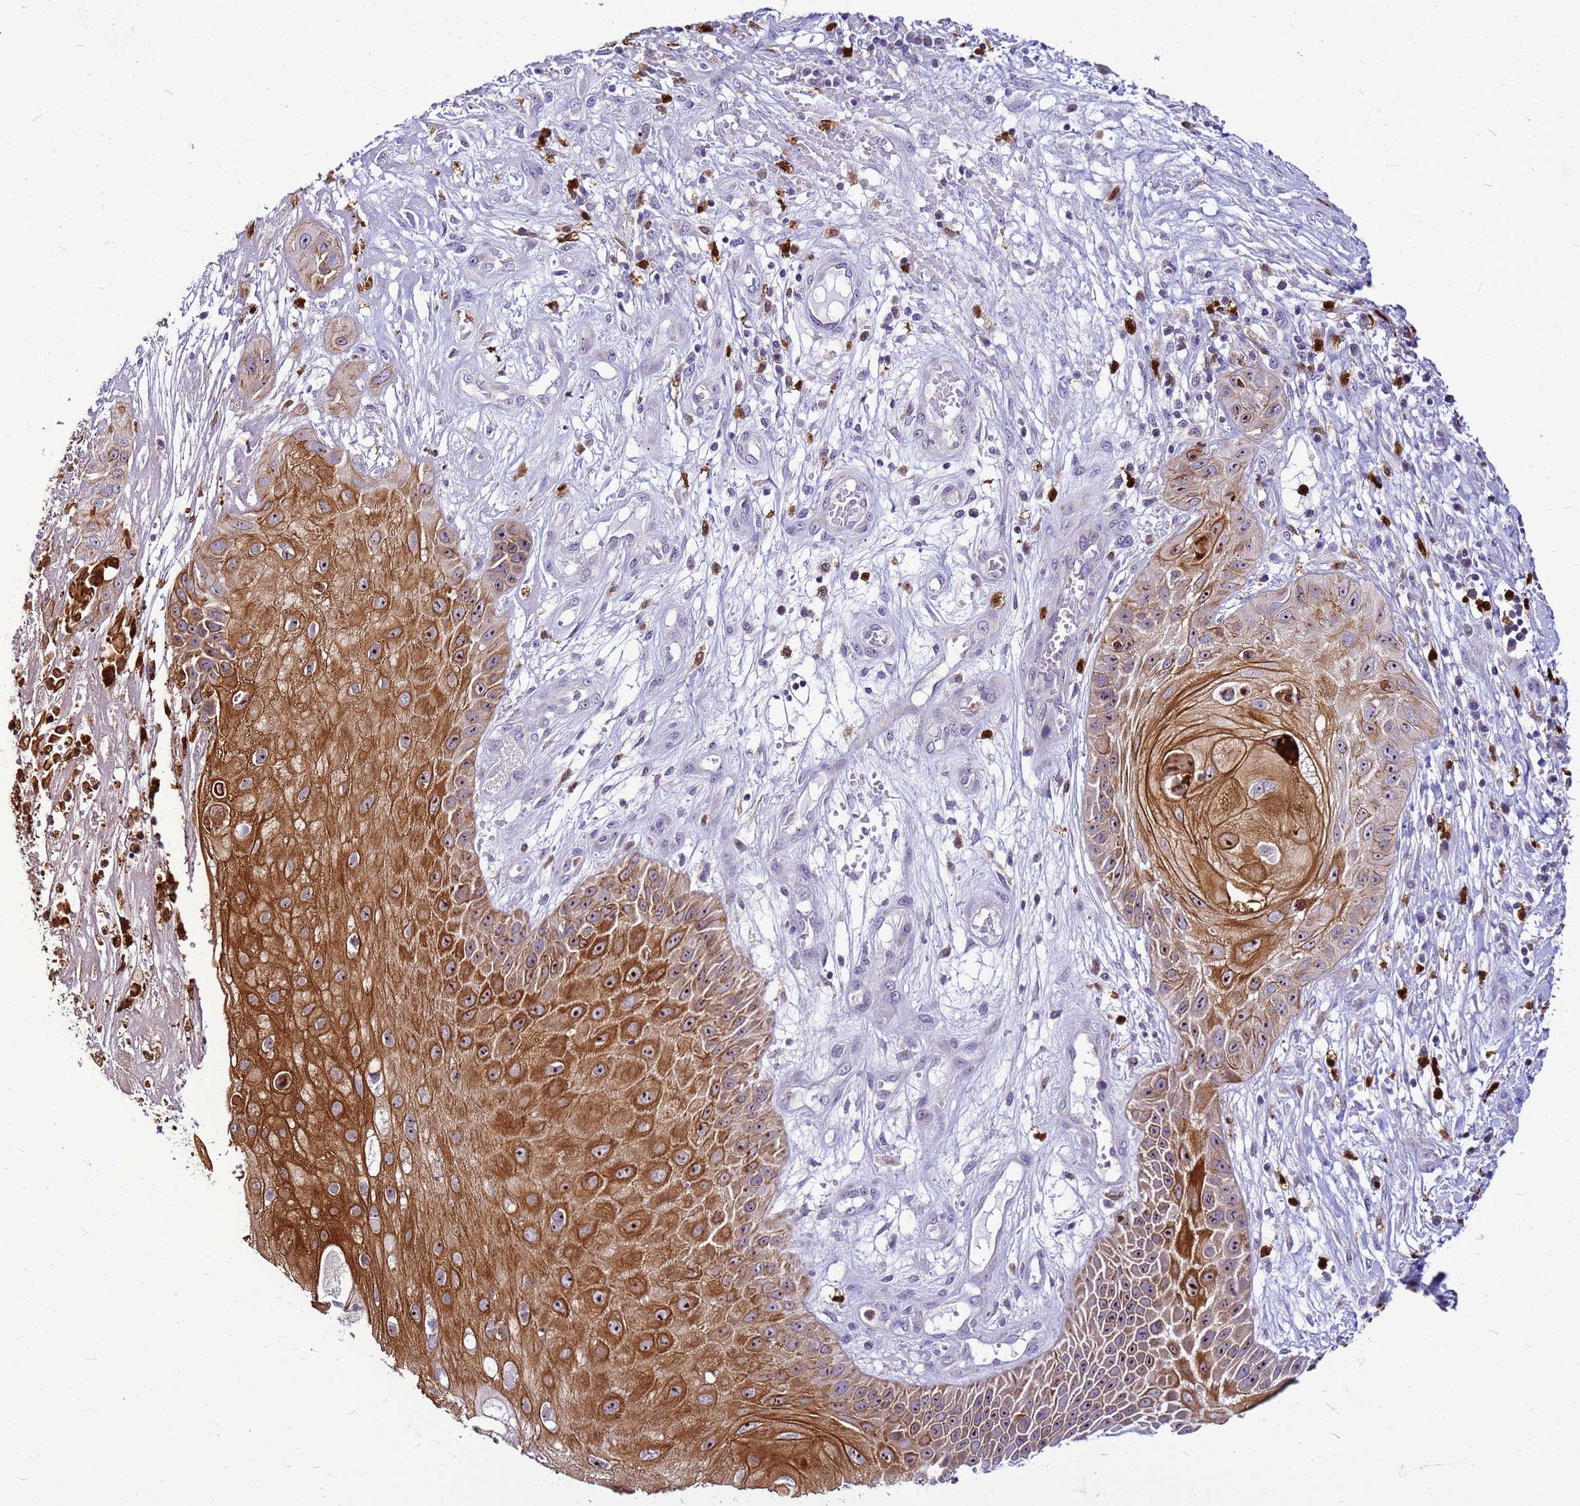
{"staining": {"intensity": "moderate", "quantity": ">75%", "location": "cytoplasmic/membranous,nuclear"}, "tissue": "skin cancer", "cell_type": "Tumor cells", "image_type": "cancer", "snomed": [{"axis": "morphology", "description": "Squamous cell carcinoma, NOS"}, {"axis": "topography", "description": "Skin"}], "caption": "Human skin cancer (squamous cell carcinoma) stained for a protein (brown) shows moderate cytoplasmic/membranous and nuclear positive staining in about >75% of tumor cells.", "gene": "VPS4B", "patient": {"sex": "male", "age": 70}}